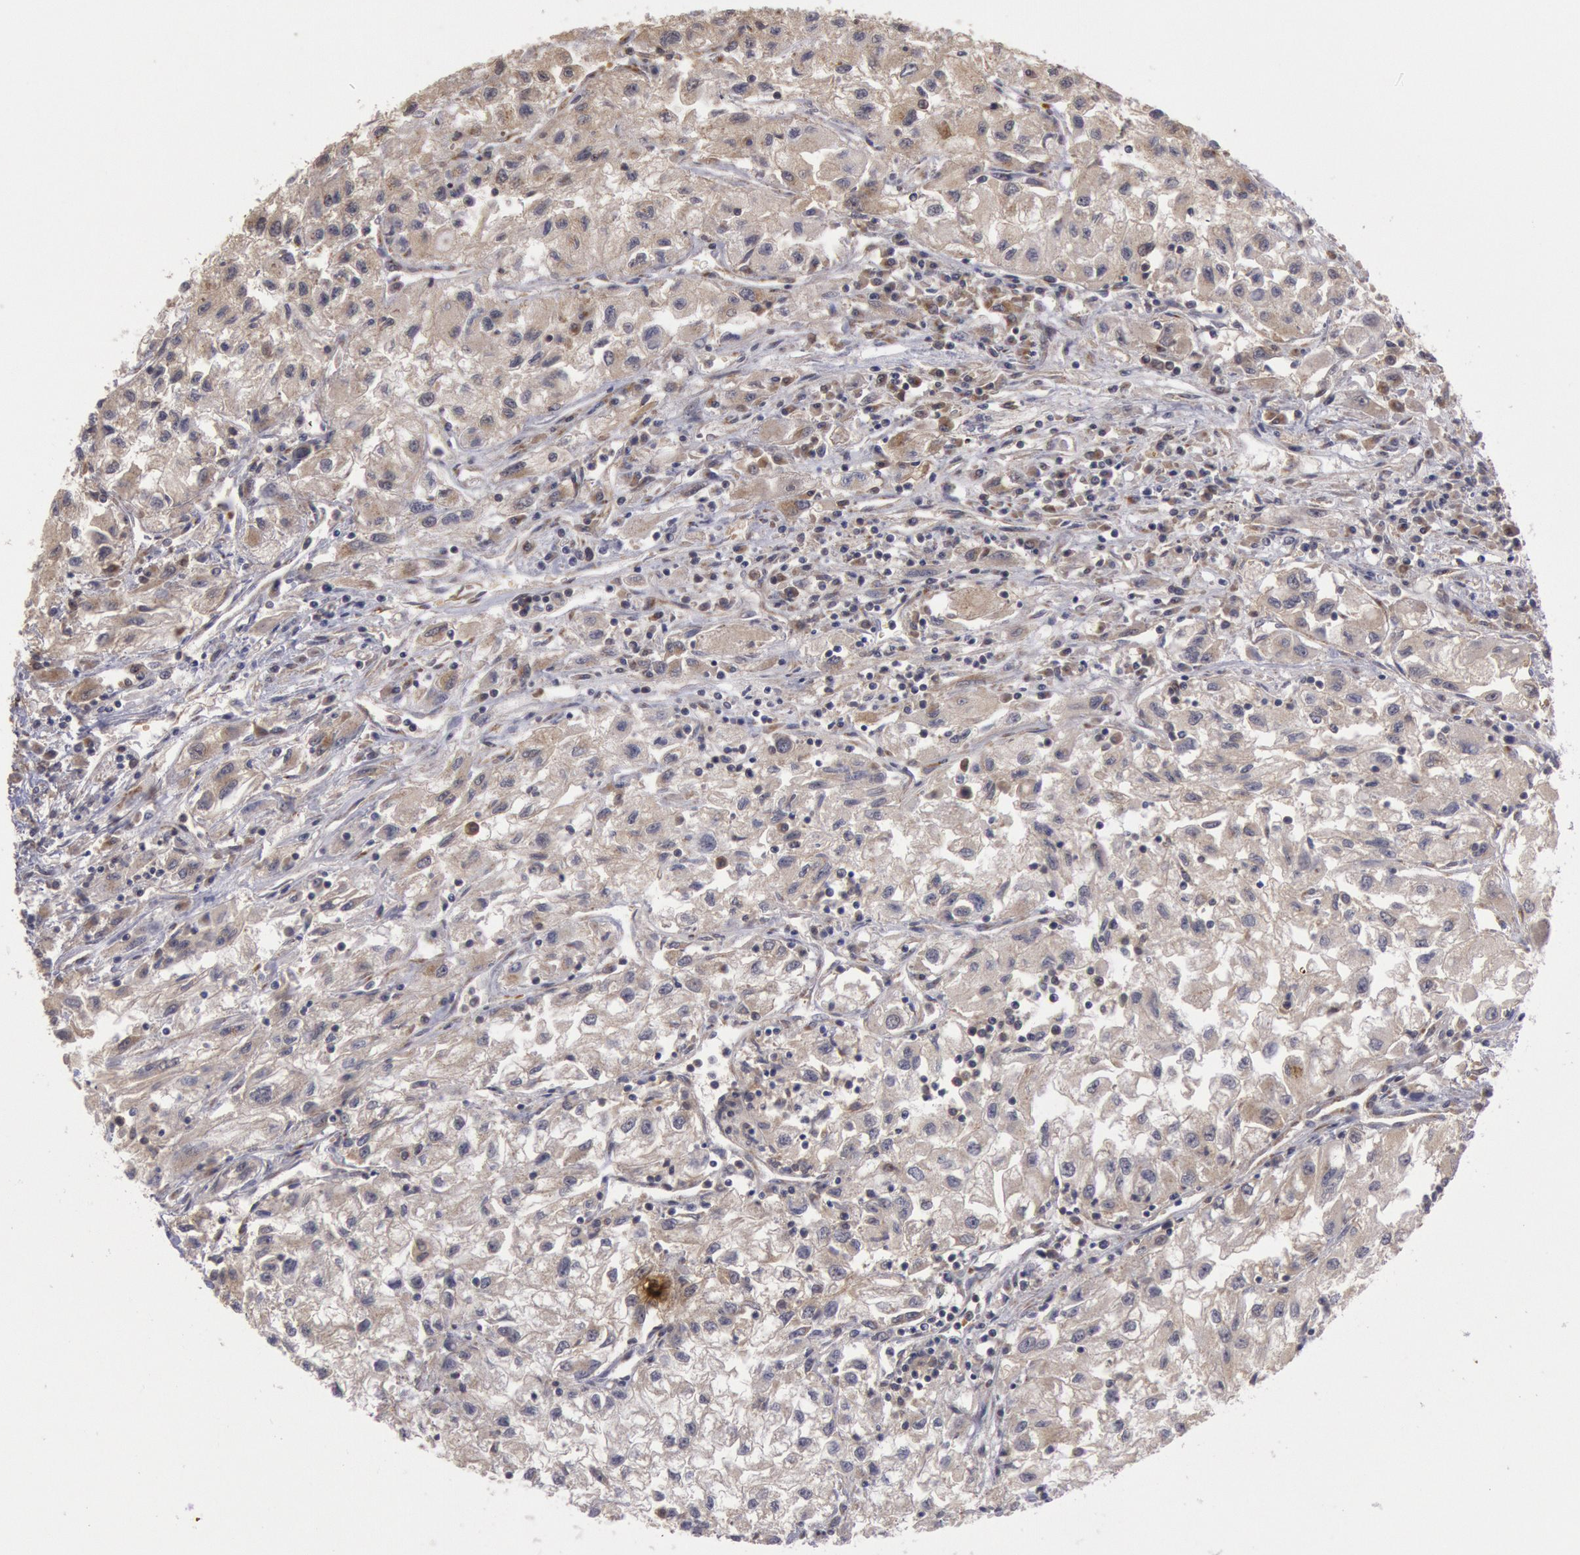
{"staining": {"intensity": "weak", "quantity": ">75%", "location": "cytoplasmic/membranous"}, "tissue": "renal cancer", "cell_type": "Tumor cells", "image_type": "cancer", "snomed": [{"axis": "morphology", "description": "Adenocarcinoma, NOS"}, {"axis": "topography", "description": "Kidney"}], "caption": "Protein analysis of renal cancer tissue demonstrates weak cytoplasmic/membranous positivity in about >75% of tumor cells.", "gene": "USP14", "patient": {"sex": "male", "age": 59}}